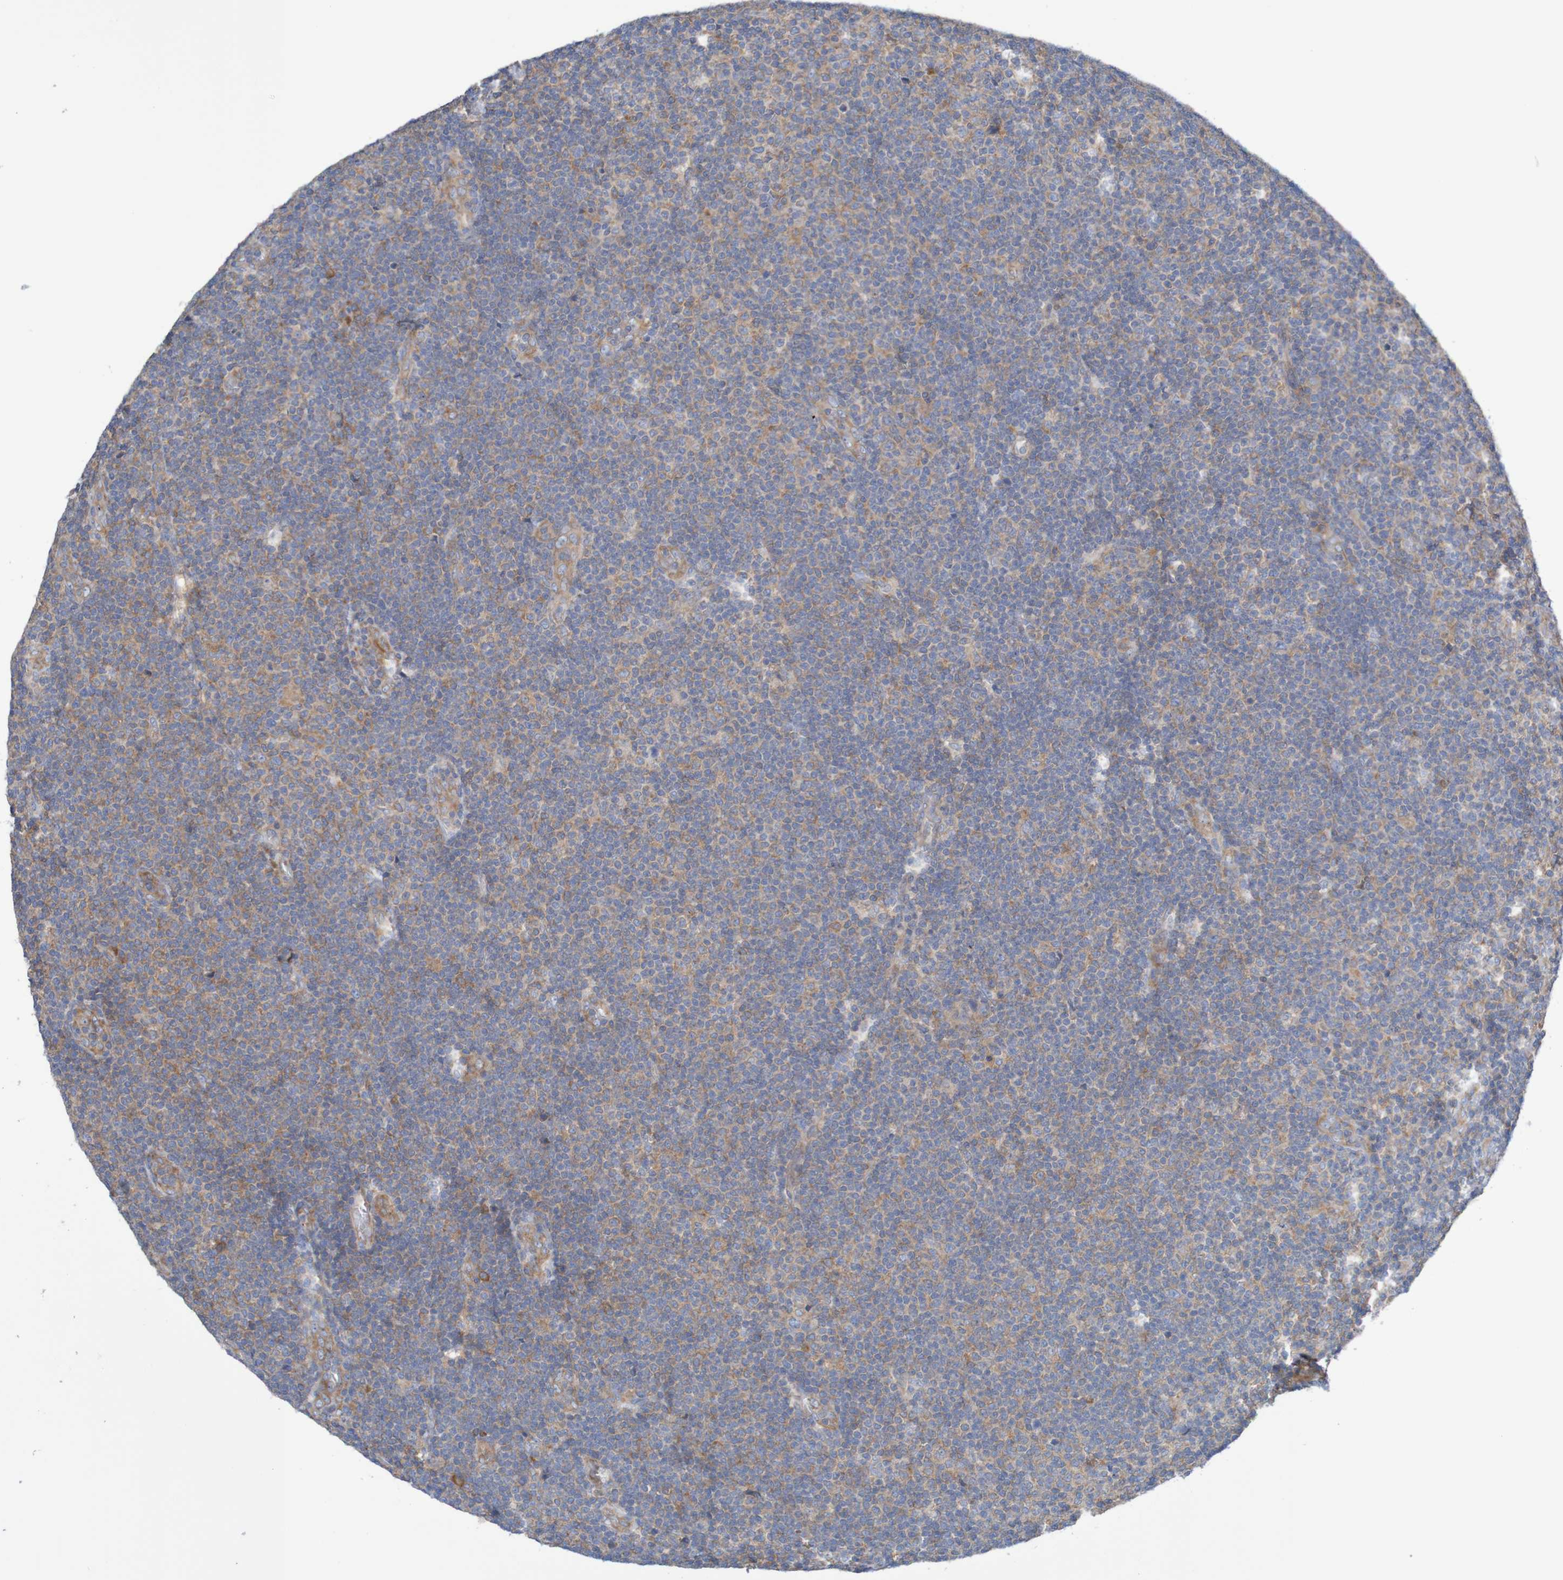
{"staining": {"intensity": "moderate", "quantity": "25%-75%", "location": "cytoplasmic/membranous"}, "tissue": "lymphoma", "cell_type": "Tumor cells", "image_type": "cancer", "snomed": [{"axis": "morphology", "description": "Malignant lymphoma, non-Hodgkin's type, Low grade"}, {"axis": "topography", "description": "Lymph node"}], "caption": "Moderate cytoplasmic/membranous expression is appreciated in approximately 25%-75% of tumor cells in lymphoma.", "gene": "LRRC47", "patient": {"sex": "male", "age": 83}}